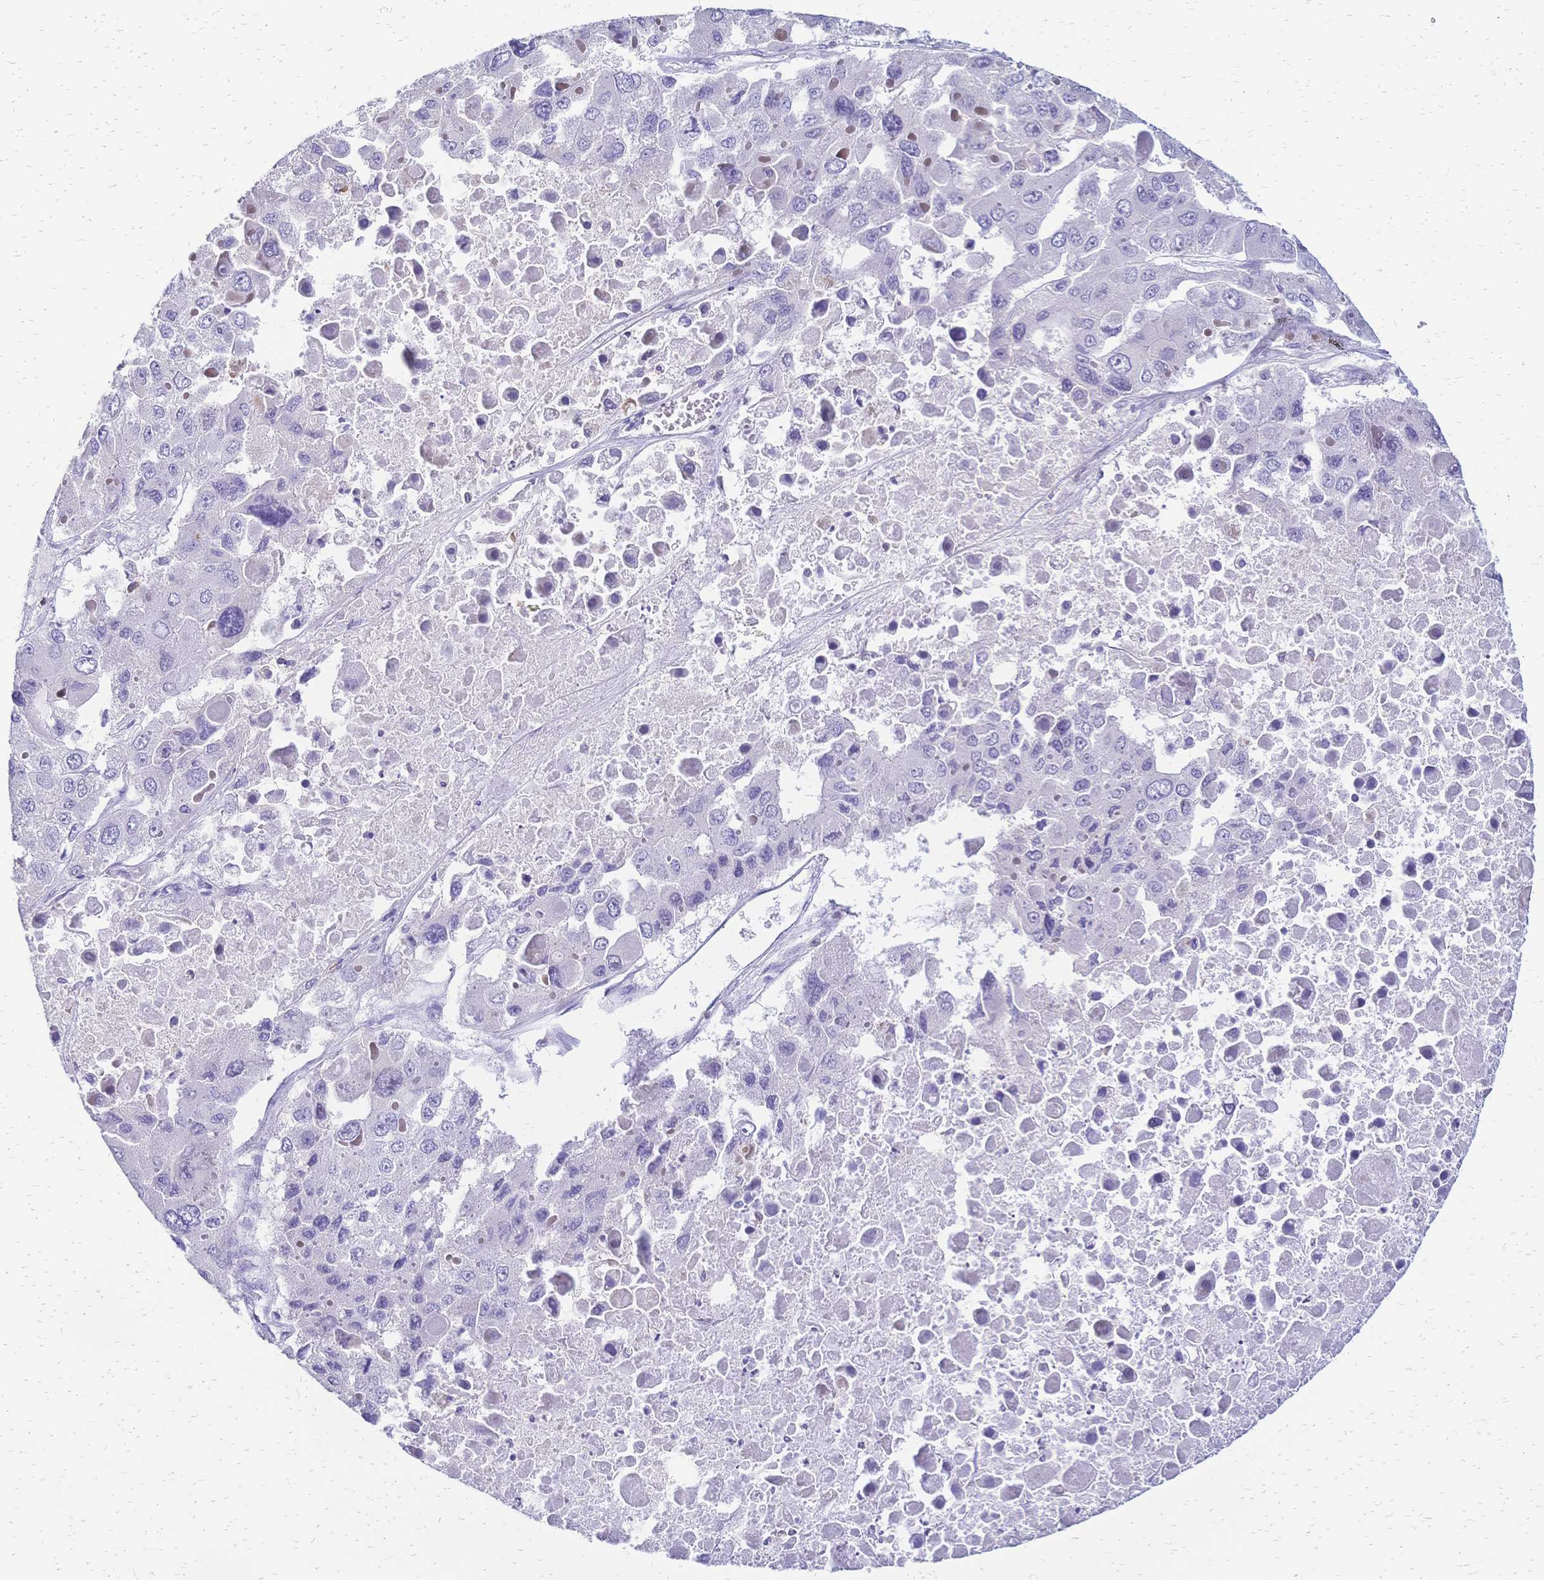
{"staining": {"intensity": "negative", "quantity": "none", "location": "none"}, "tissue": "liver cancer", "cell_type": "Tumor cells", "image_type": "cancer", "snomed": [{"axis": "morphology", "description": "Carcinoma, Hepatocellular, NOS"}, {"axis": "topography", "description": "Liver"}], "caption": "Immunohistochemistry image of human liver cancer (hepatocellular carcinoma) stained for a protein (brown), which reveals no staining in tumor cells.", "gene": "IL2RA", "patient": {"sex": "female", "age": 41}}